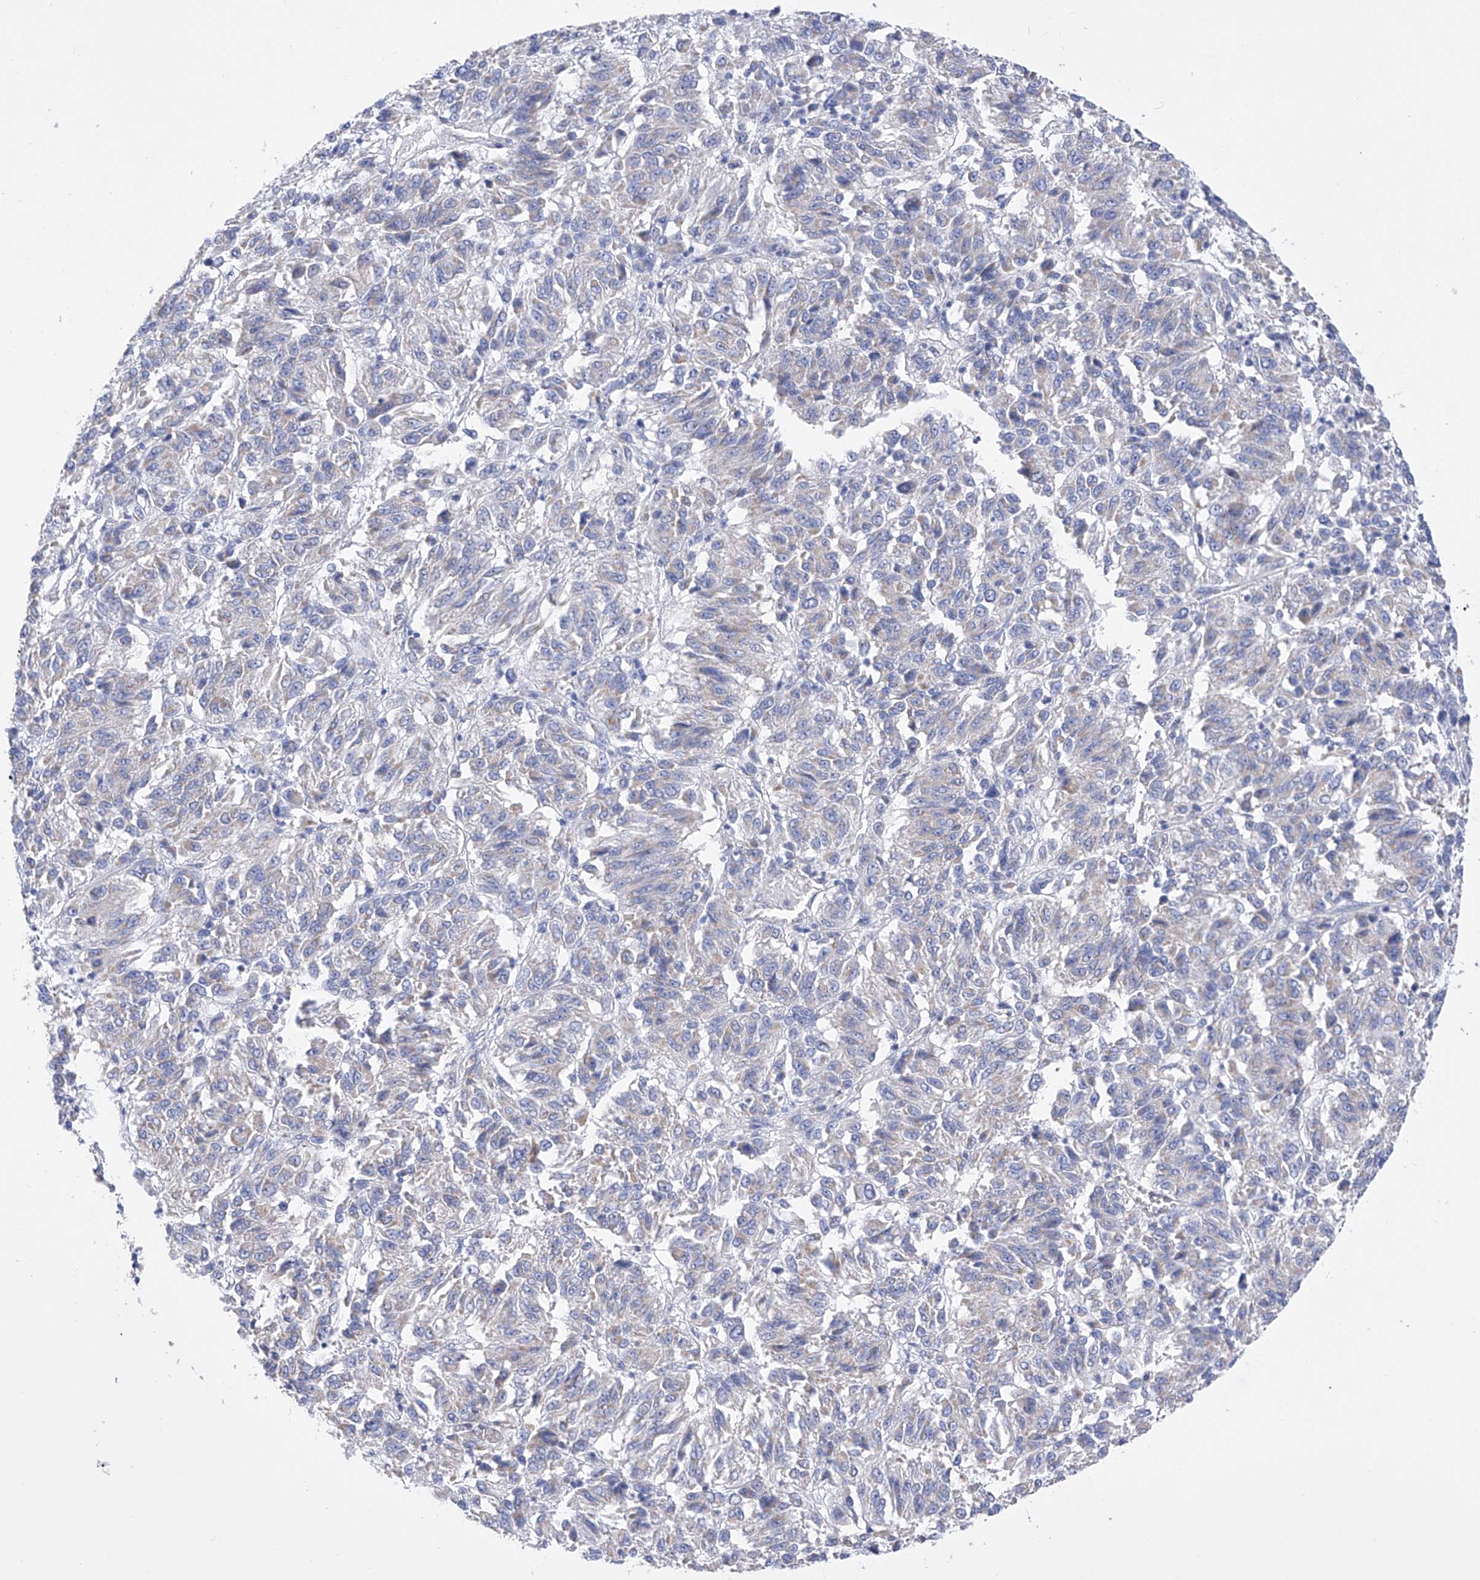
{"staining": {"intensity": "negative", "quantity": "none", "location": "none"}, "tissue": "melanoma", "cell_type": "Tumor cells", "image_type": "cancer", "snomed": [{"axis": "morphology", "description": "Malignant melanoma, Metastatic site"}, {"axis": "topography", "description": "Lung"}], "caption": "Immunohistochemical staining of human malignant melanoma (metastatic site) shows no significant expression in tumor cells.", "gene": "FLG", "patient": {"sex": "male", "age": 64}}